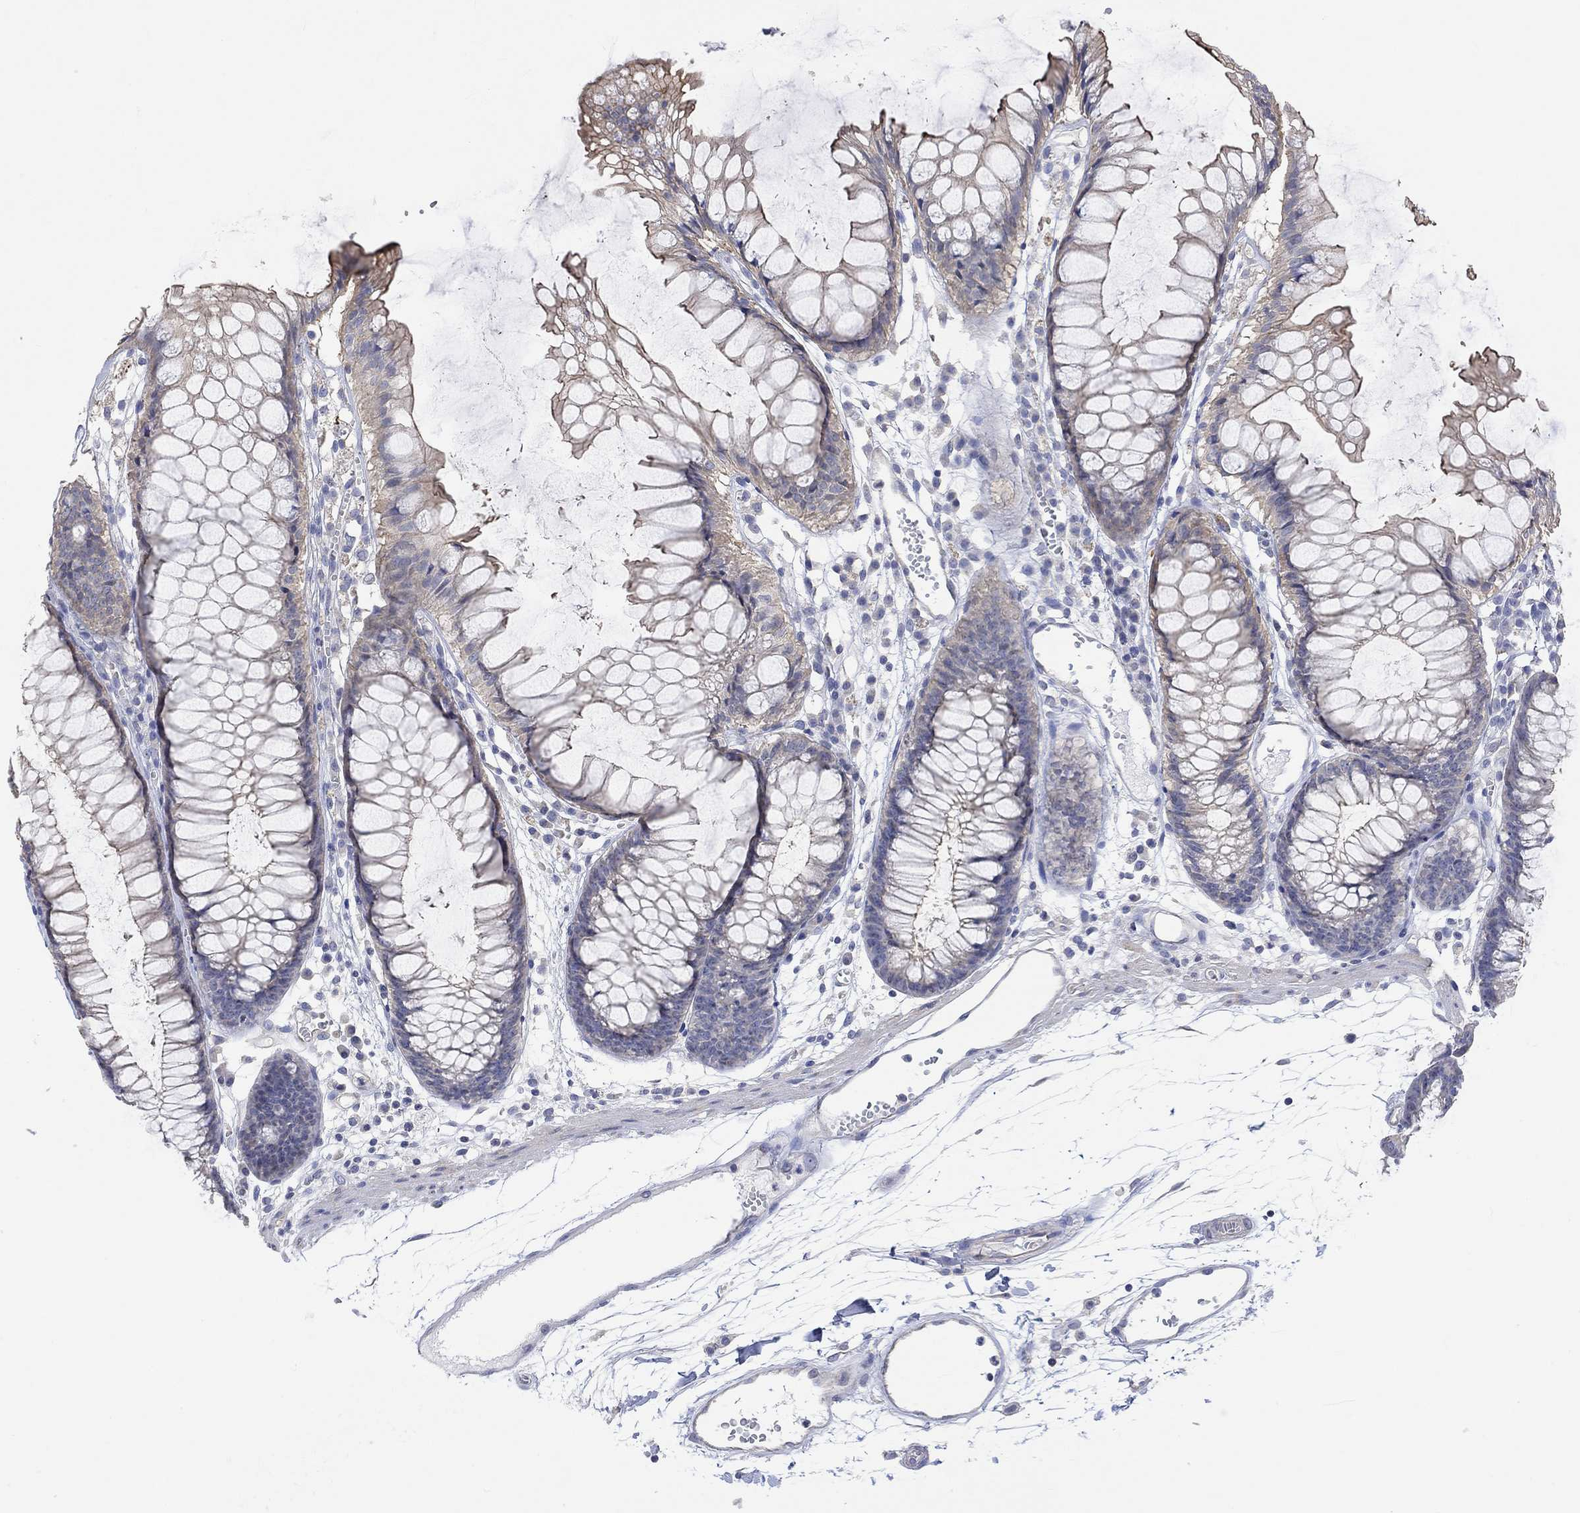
{"staining": {"intensity": "negative", "quantity": "none", "location": "none"}, "tissue": "colon", "cell_type": "Endothelial cells", "image_type": "normal", "snomed": [{"axis": "morphology", "description": "Normal tissue, NOS"}, {"axis": "morphology", "description": "Adenocarcinoma, NOS"}, {"axis": "topography", "description": "Colon"}], "caption": "Endothelial cells are negative for protein expression in normal human colon. Brightfield microscopy of IHC stained with DAB (brown) and hematoxylin (blue), captured at high magnification.", "gene": "AGRP", "patient": {"sex": "male", "age": 65}}